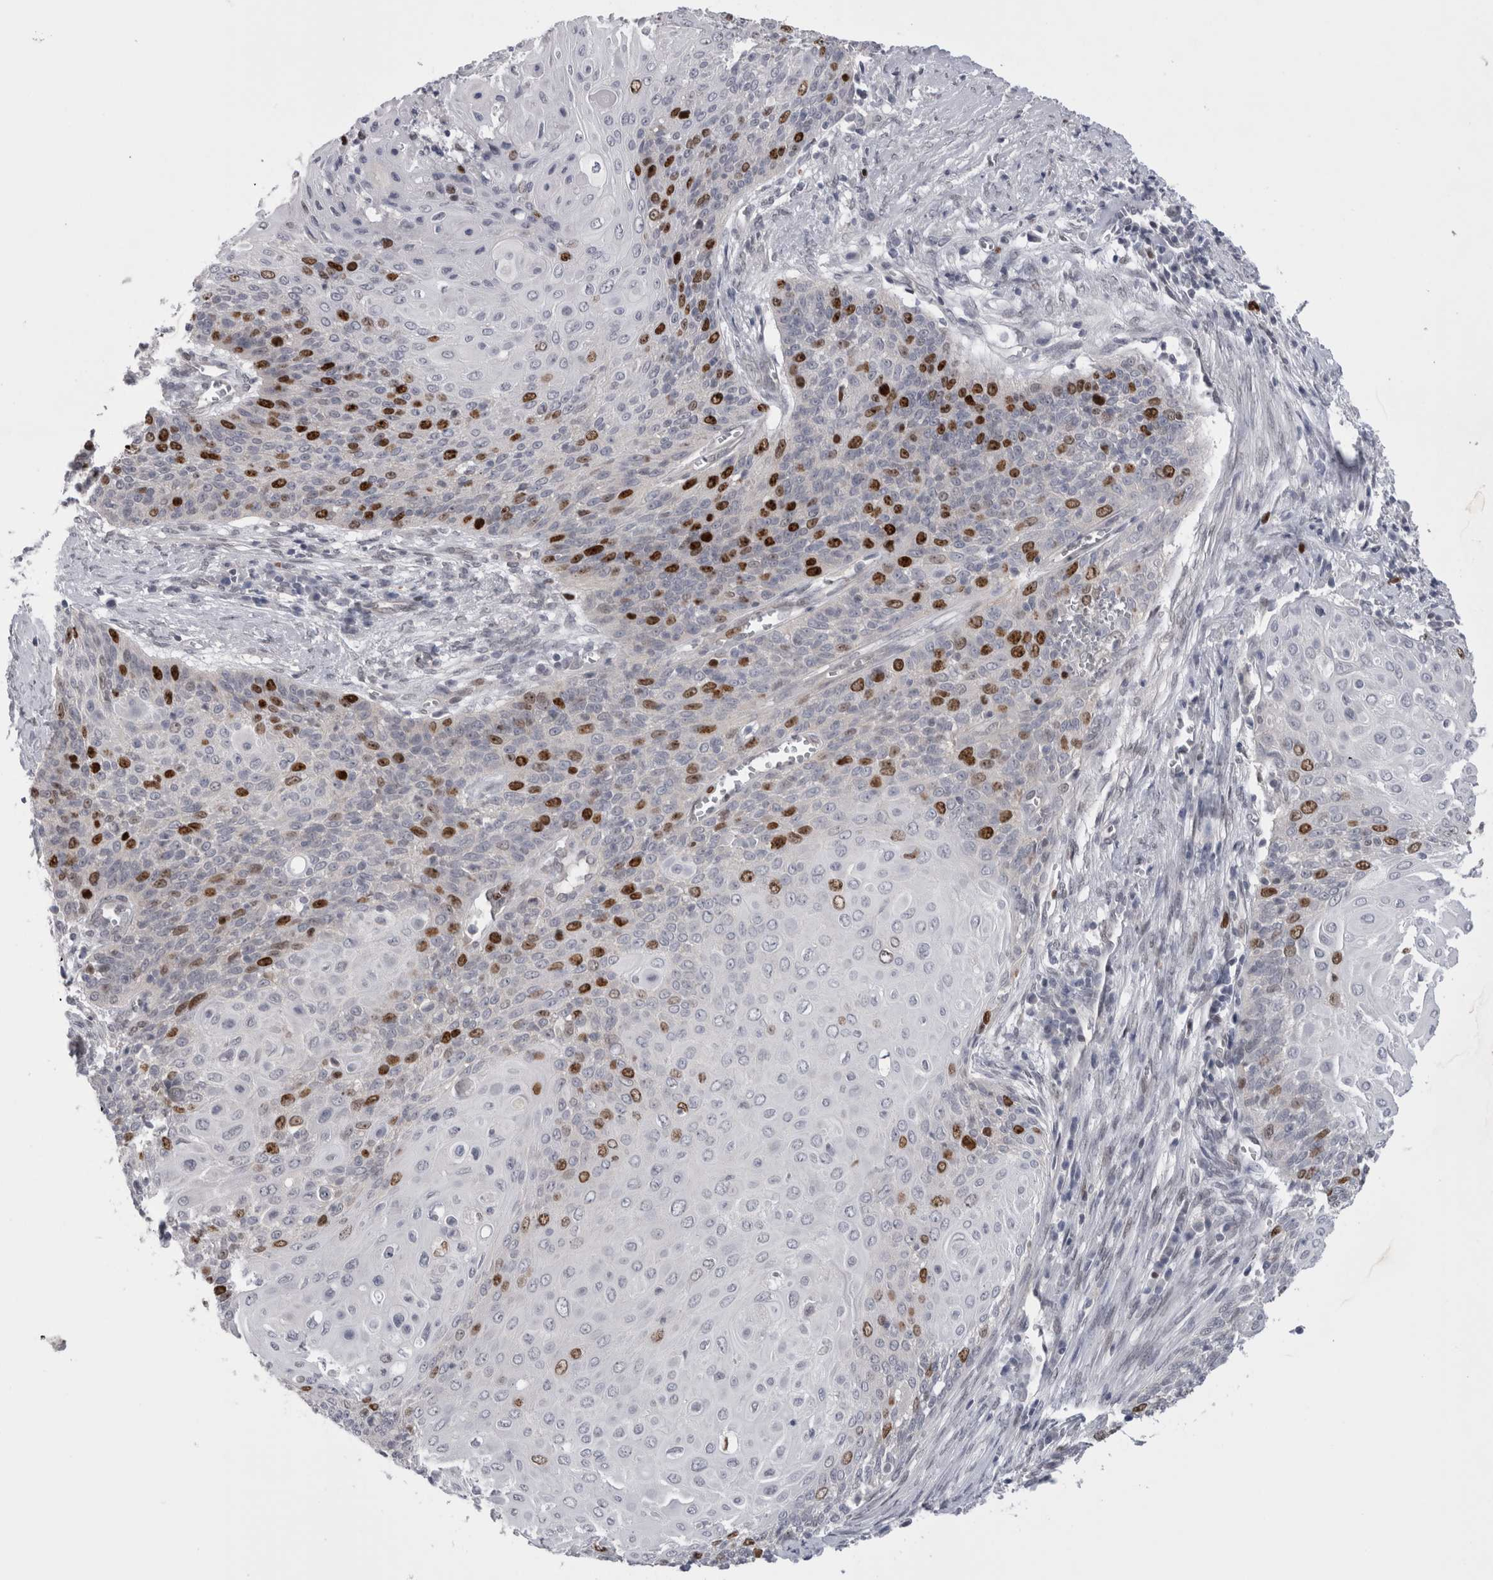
{"staining": {"intensity": "strong", "quantity": "<25%", "location": "nuclear"}, "tissue": "cervical cancer", "cell_type": "Tumor cells", "image_type": "cancer", "snomed": [{"axis": "morphology", "description": "Squamous cell carcinoma, NOS"}, {"axis": "topography", "description": "Cervix"}], "caption": "This photomicrograph displays immunohistochemistry staining of human cervical cancer, with medium strong nuclear positivity in approximately <25% of tumor cells.", "gene": "KIF18B", "patient": {"sex": "female", "age": 39}}